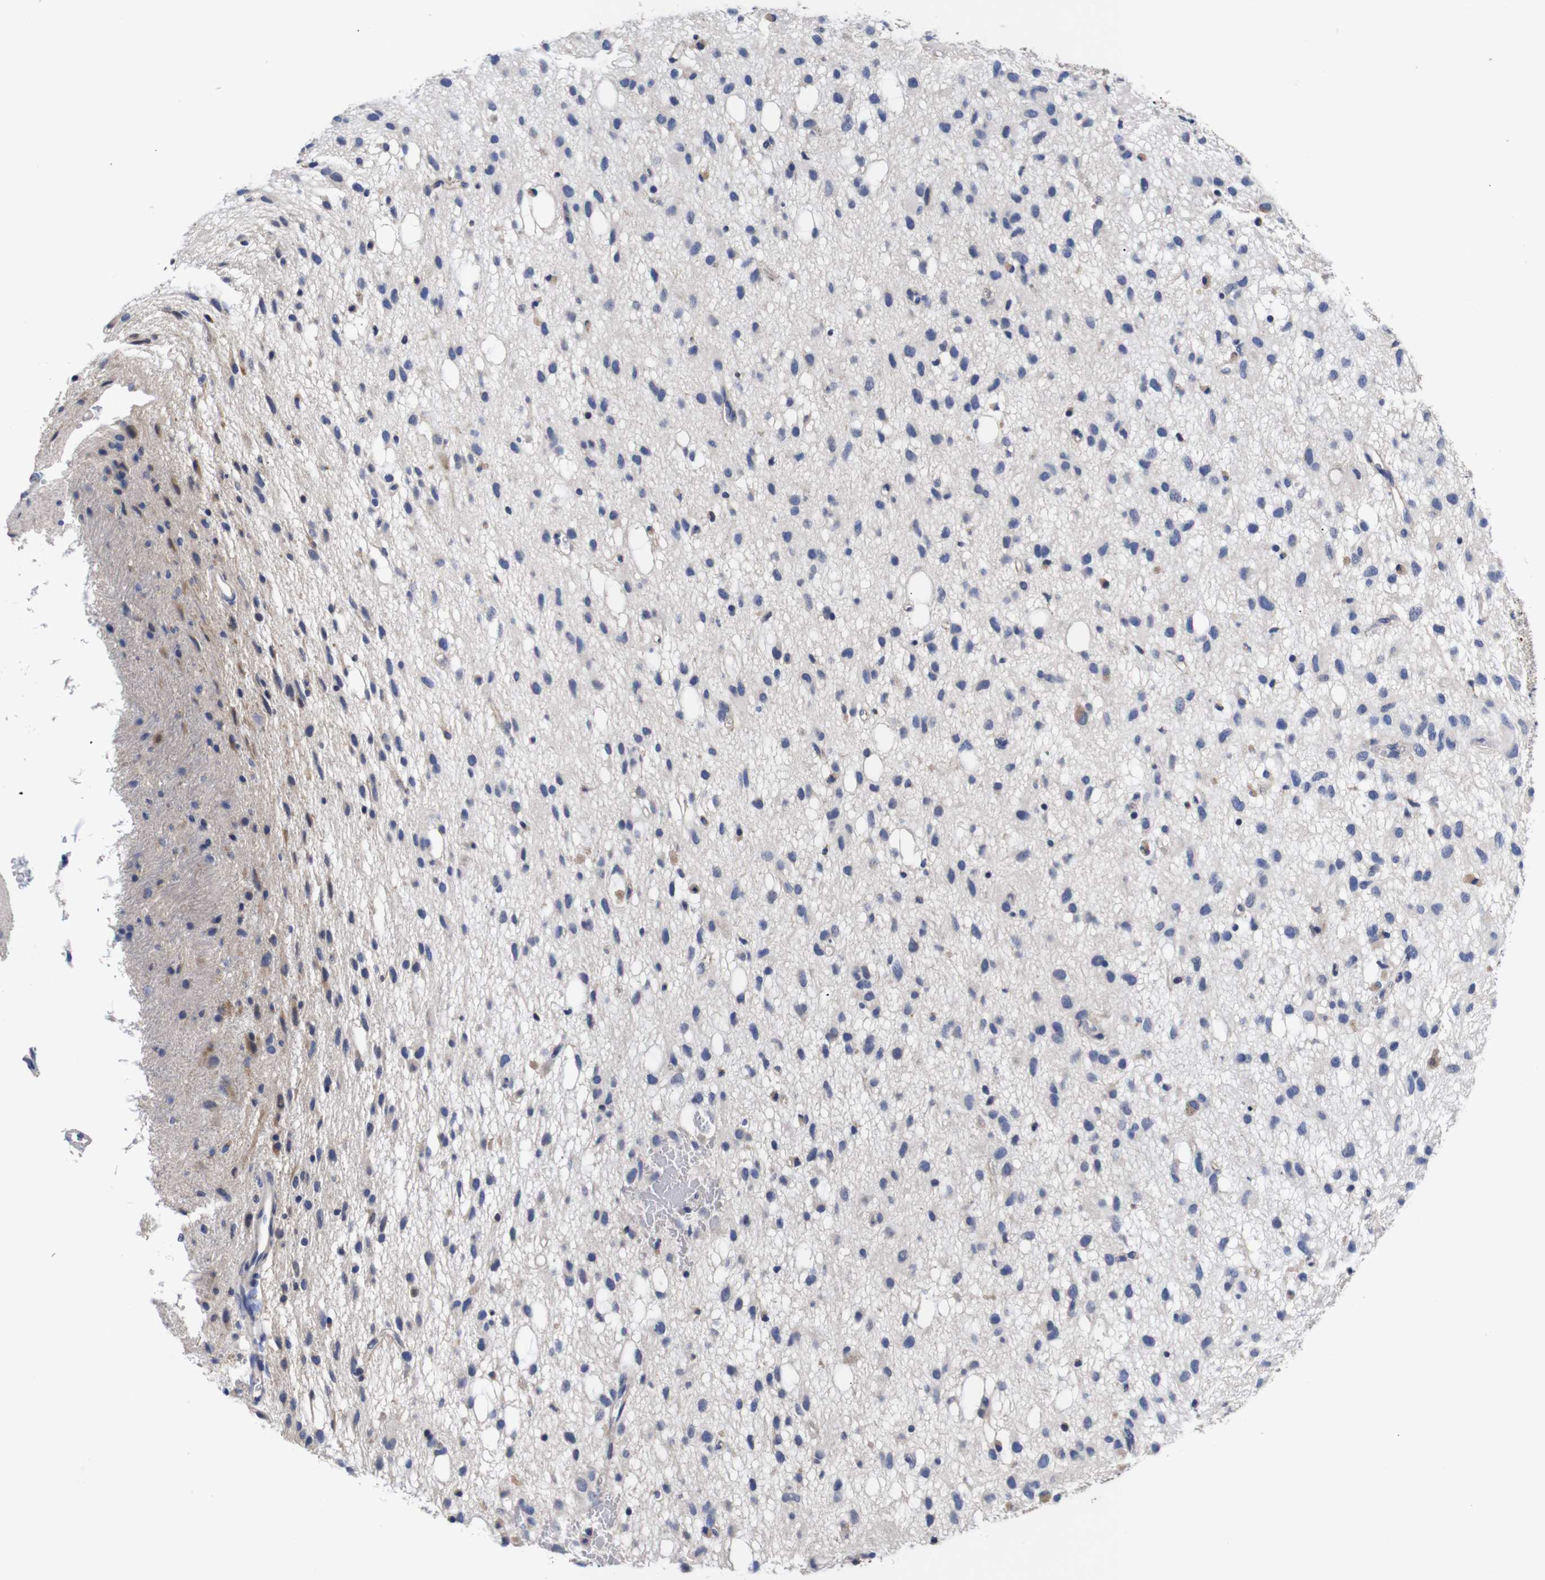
{"staining": {"intensity": "weak", "quantity": "<25%", "location": "cytoplasmic/membranous"}, "tissue": "glioma", "cell_type": "Tumor cells", "image_type": "cancer", "snomed": [{"axis": "morphology", "description": "Glioma, malignant, Low grade"}, {"axis": "topography", "description": "Brain"}], "caption": "The IHC image has no significant positivity in tumor cells of glioma tissue.", "gene": "OPN3", "patient": {"sex": "male", "age": 77}}